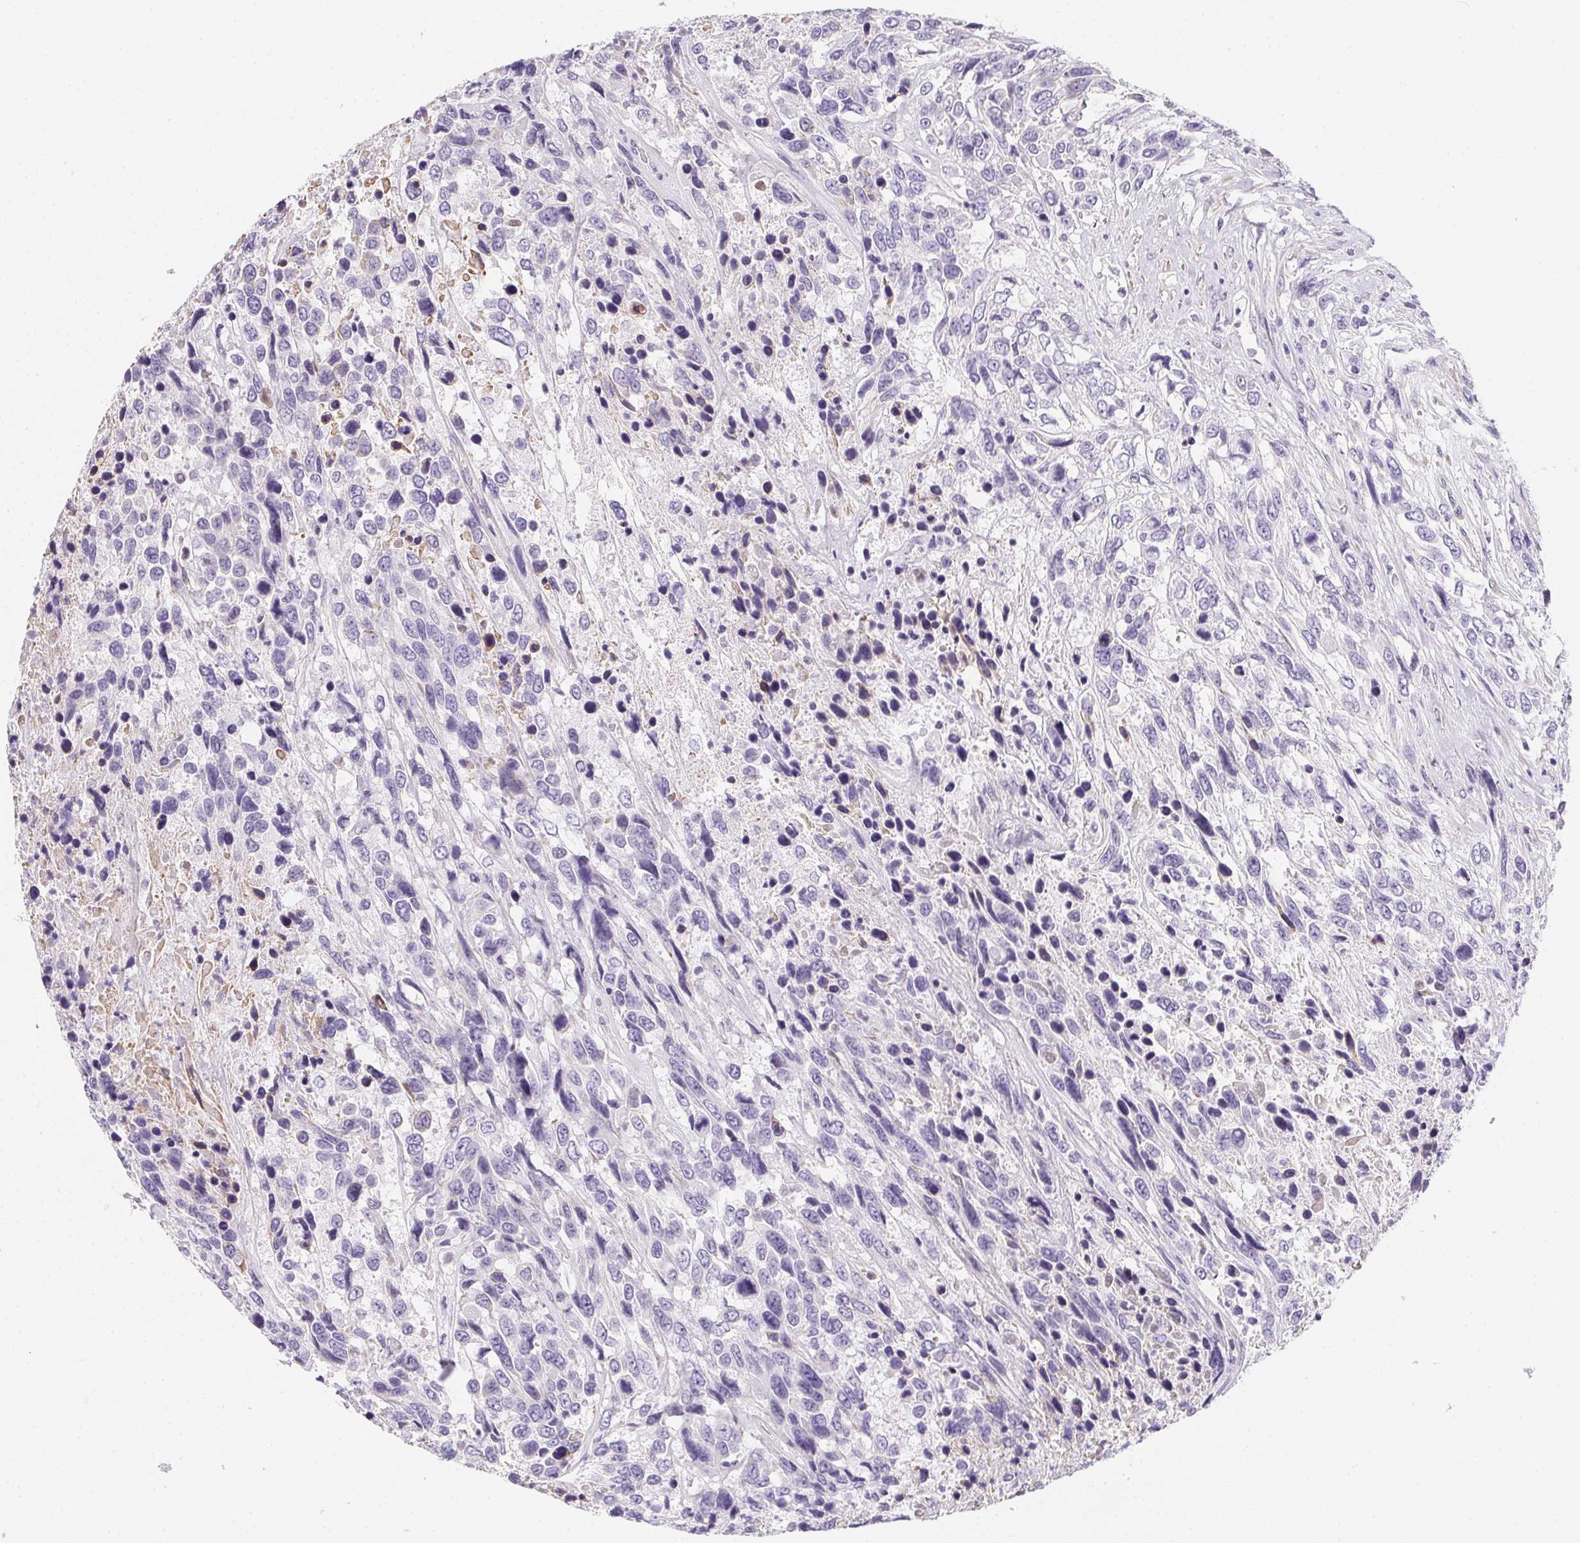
{"staining": {"intensity": "negative", "quantity": "none", "location": "none"}, "tissue": "urothelial cancer", "cell_type": "Tumor cells", "image_type": "cancer", "snomed": [{"axis": "morphology", "description": "Urothelial carcinoma, High grade"}, {"axis": "topography", "description": "Urinary bladder"}], "caption": "Immunohistochemistry histopathology image of urothelial cancer stained for a protein (brown), which displays no expression in tumor cells.", "gene": "MAP1A", "patient": {"sex": "female", "age": 70}}